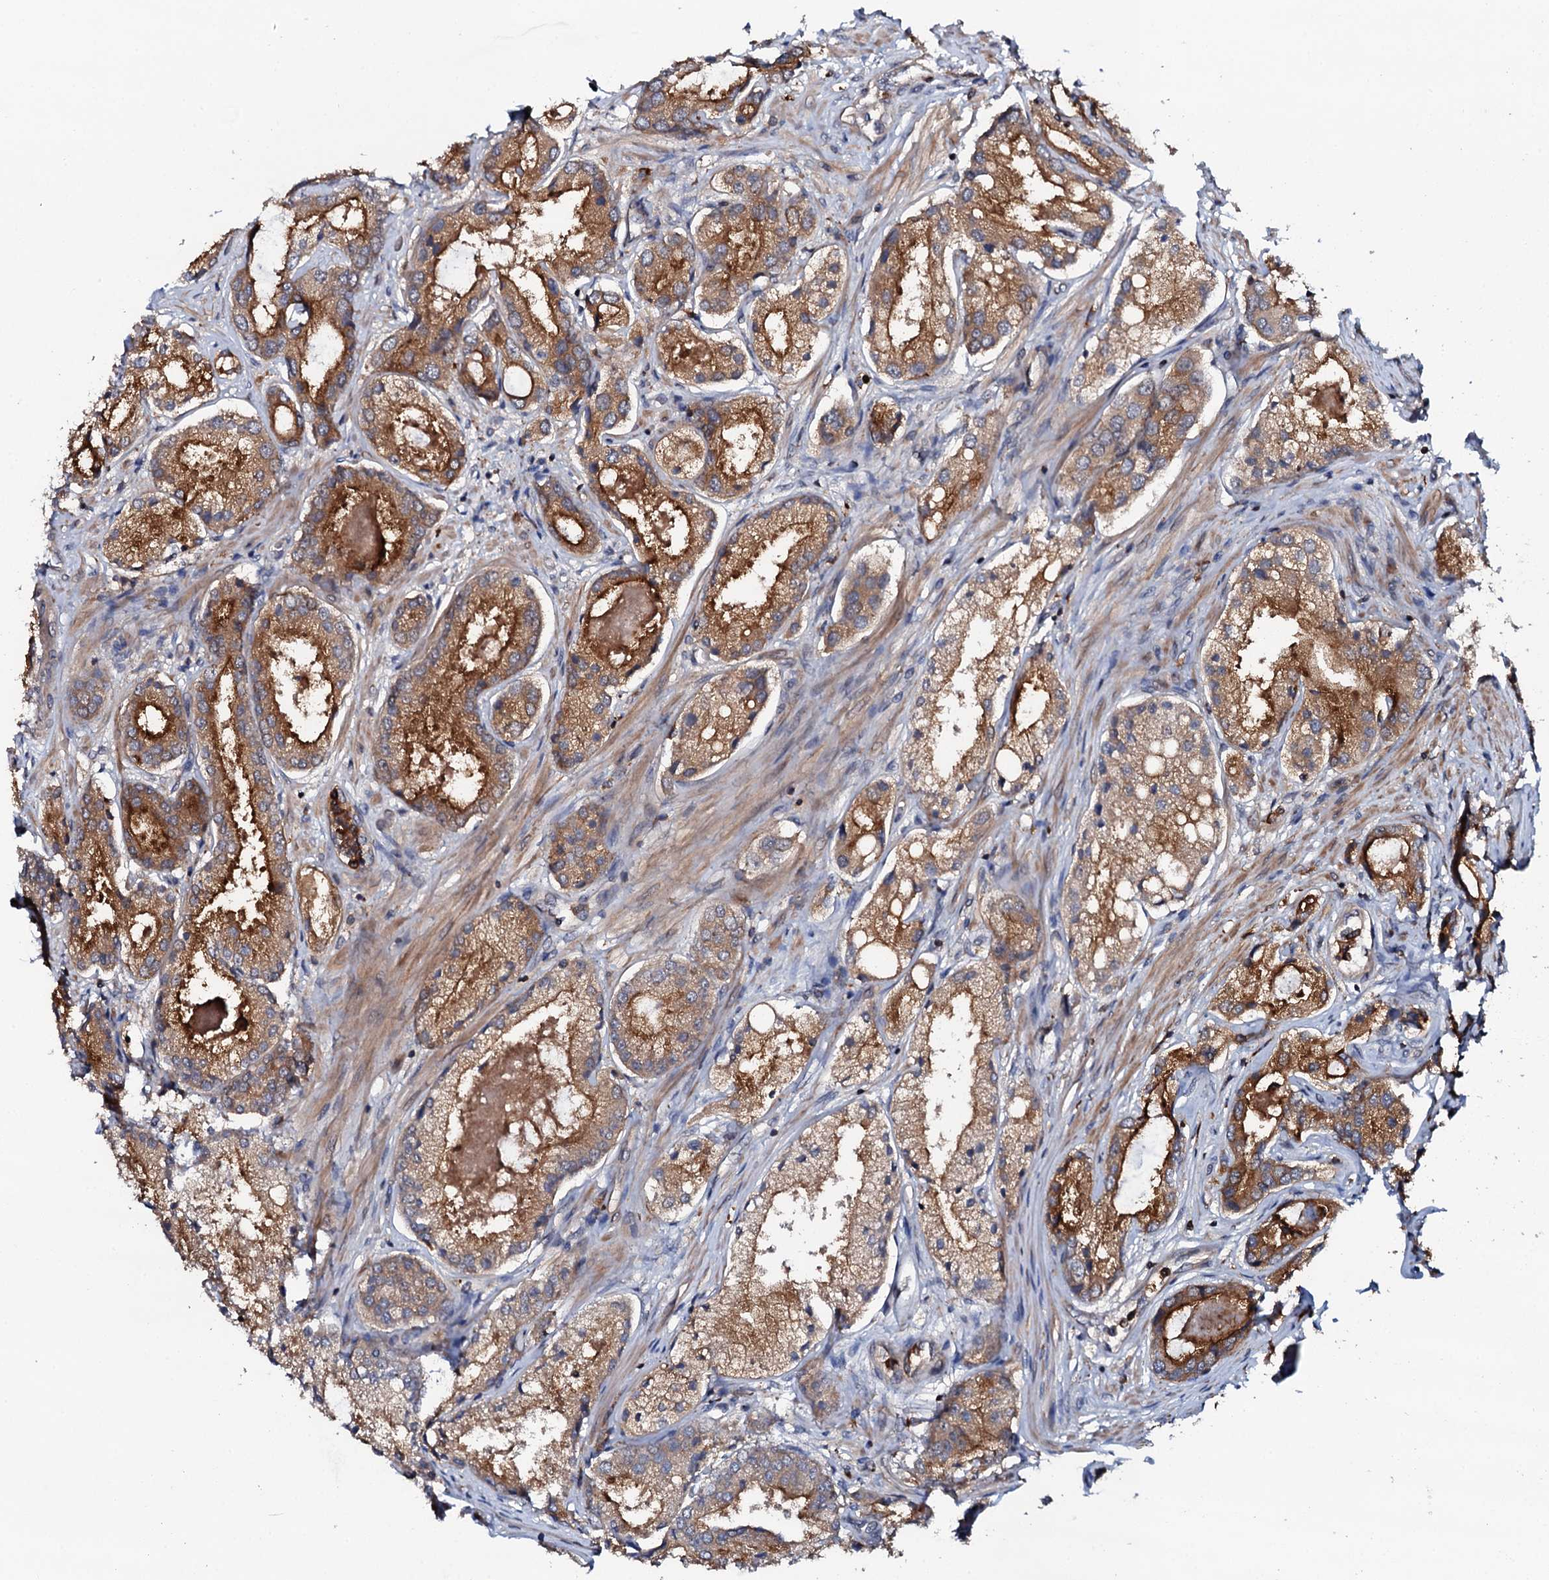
{"staining": {"intensity": "strong", "quantity": ">75%", "location": "cytoplasmic/membranous"}, "tissue": "prostate cancer", "cell_type": "Tumor cells", "image_type": "cancer", "snomed": [{"axis": "morphology", "description": "Adenocarcinoma, Low grade"}, {"axis": "topography", "description": "Prostate"}], "caption": "DAB immunohistochemical staining of human prostate cancer (low-grade adenocarcinoma) reveals strong cytoplasmic/membranous protein expression in about >75% of tumor cells. (Stains: DAB in brown, nuclei in blue, Microscopy: brightfield microscopy at high magnification).", "gene": "VAMP8", "patient": {"sex": "male", "age": 68}}